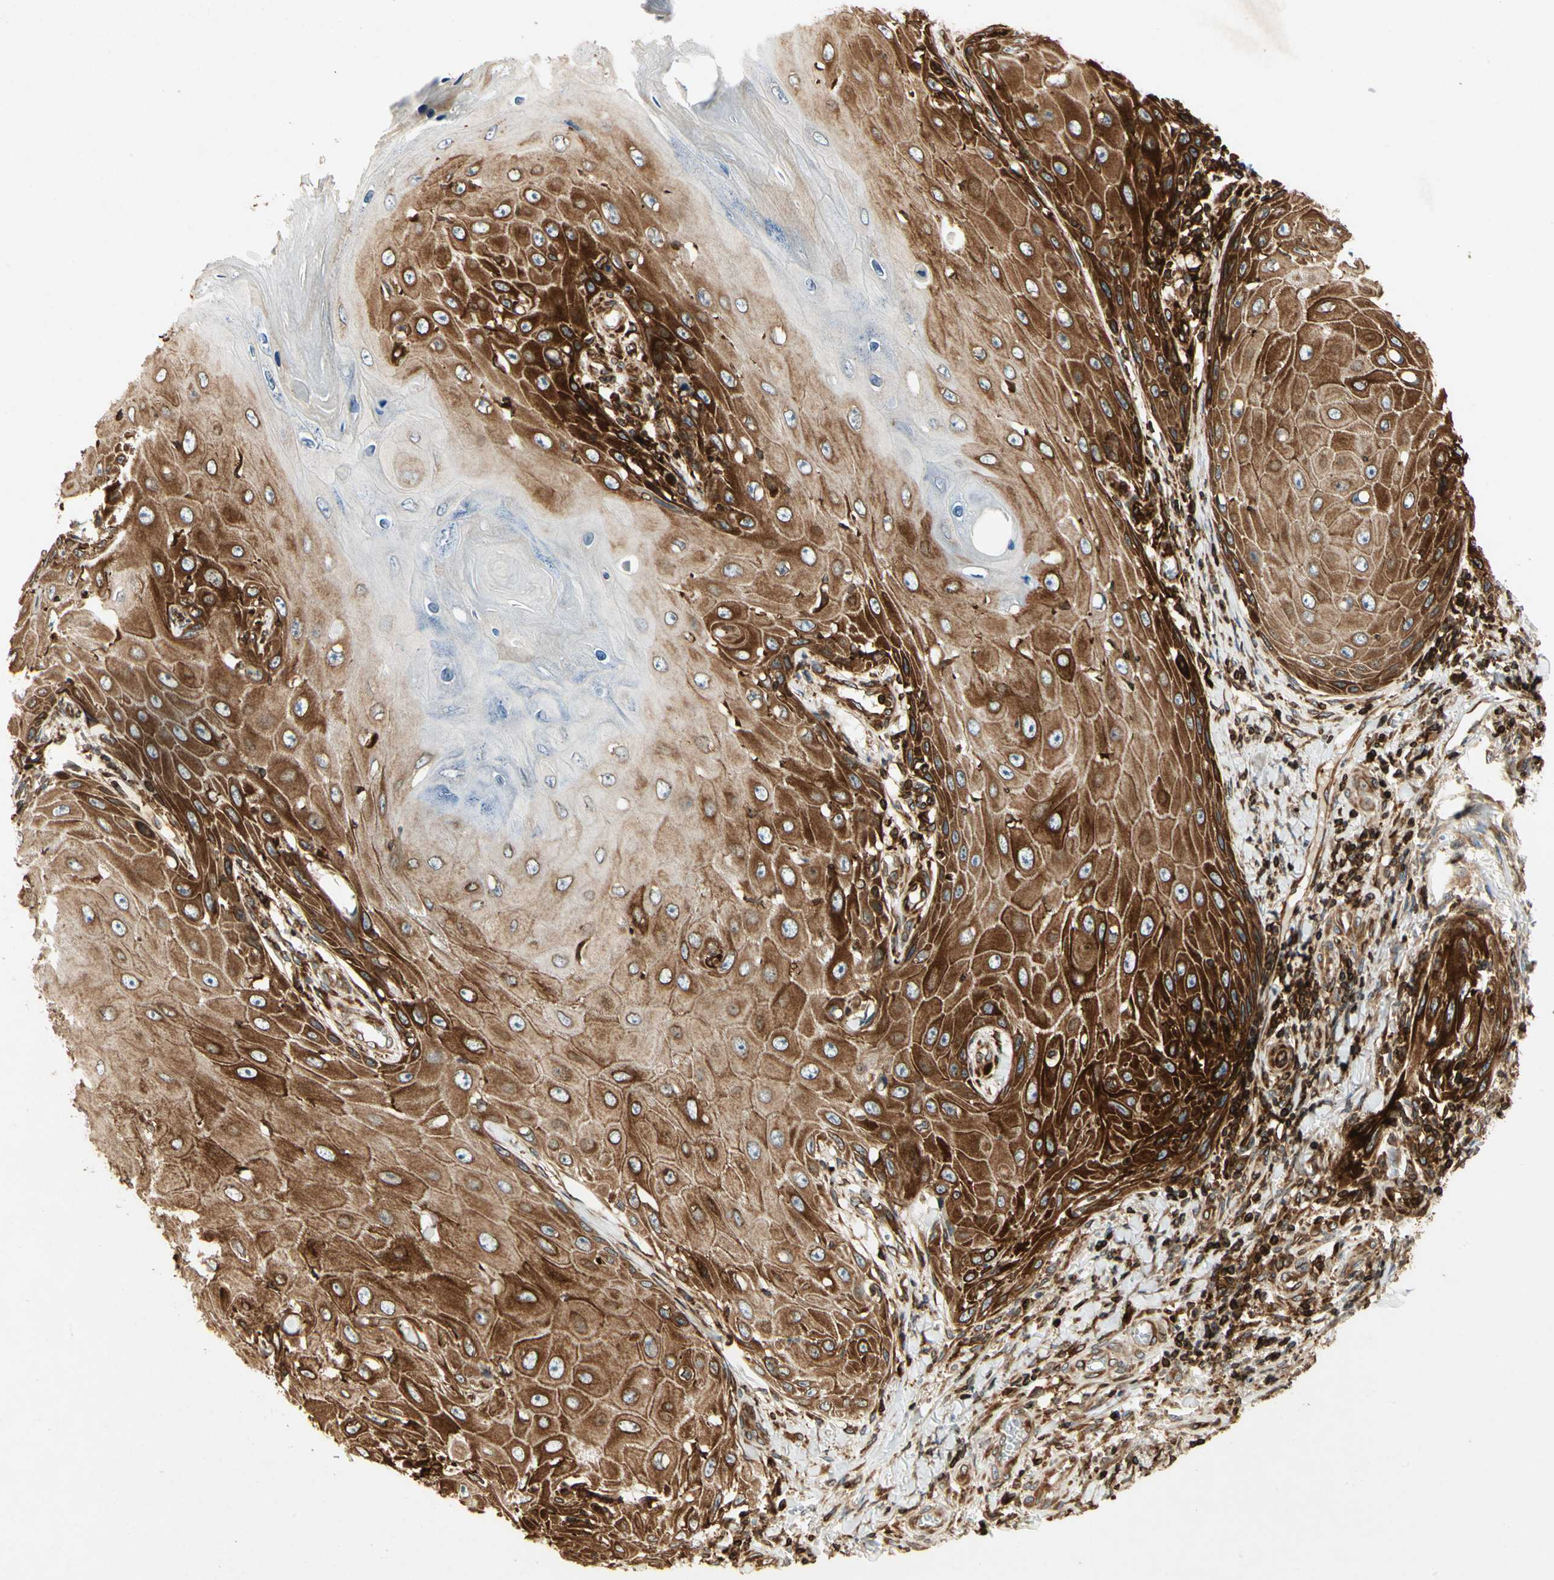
{"staining": {"intensity": "strong", "quantity": ">75%", "location": "cytoplasmic/membranous"}, "tissue": "skin cancer", "cell_type": "Tumor cells", "image_type": "cancer", "snomed": [{"axis": "morphology", "description": "Squamous cell carcinoma, NOS"}, {"axis": "topography", "description": "Skin"}], "caption": "Immunohistochemistry (IHC) micrograph of squamous cell carcinoma (skin) stained for a protein (brown), which demonstrates high levels of strong cytoplasmic/membranous positivity in about >75% of tumor cells.", "gene": "TAPBP", "patient": {"sex": "female", "age": 73}}